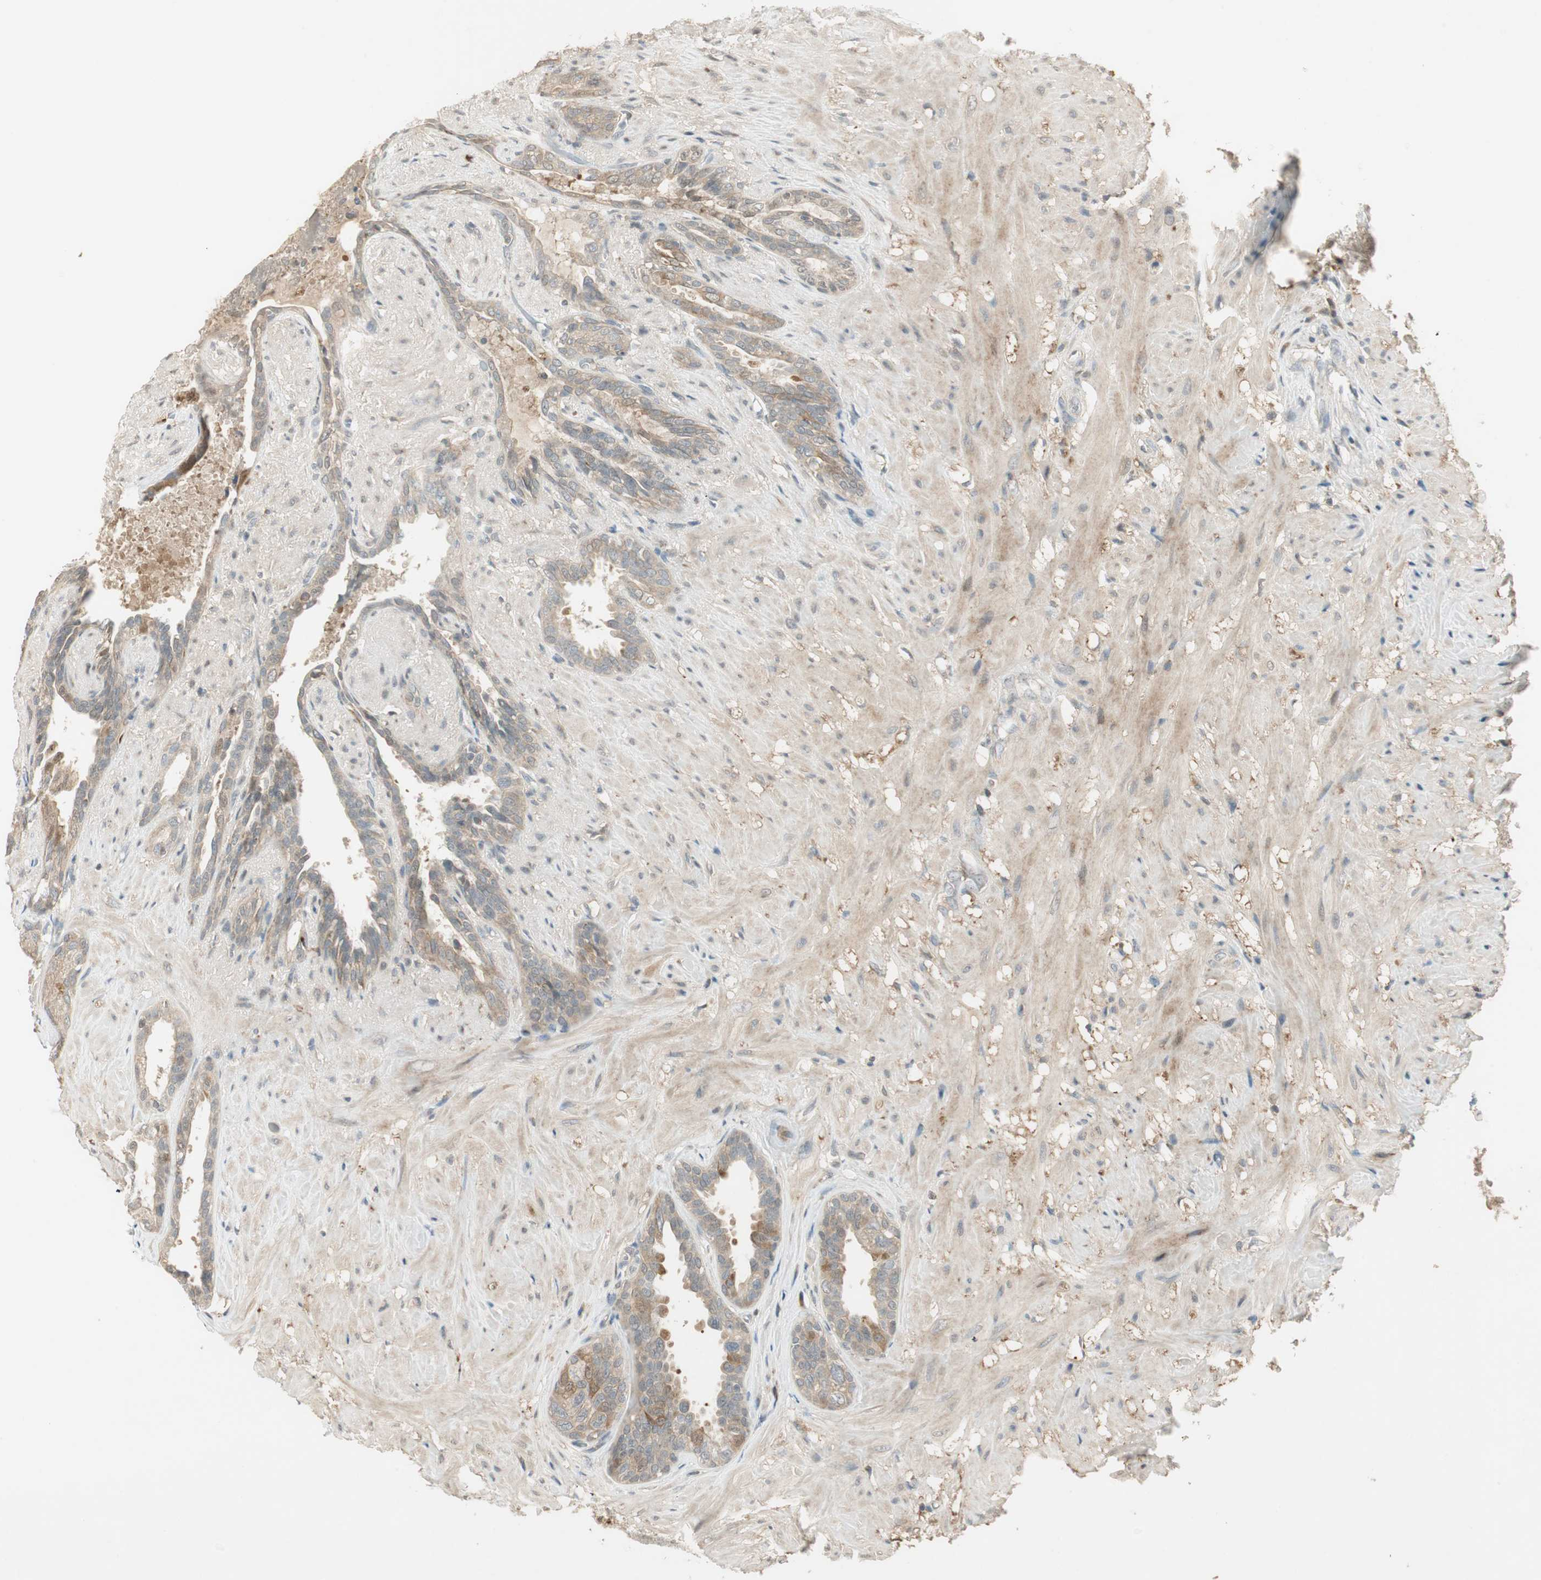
{"staining": {"intensity": "weak", "quantity": "25%-75%", "location": "cytoplasmic/membranous"}, "tissue": "seminal vesicle", "cell_type": "Glandular cells", "image_type": "normal", "snomed": [{"axis": "morphology", "description": "Normal tissue, NOS"}, {"axis": "topography", "description": "Seminal veicle"}], "caption": "The histopathology image exhibits a brown stain indicating the presence of a protein in the cytoplasmic/membranous of glandular cells in seminal vesicle.", "gene": "USP2", "patient": {"sex": "male", "age": 61}}